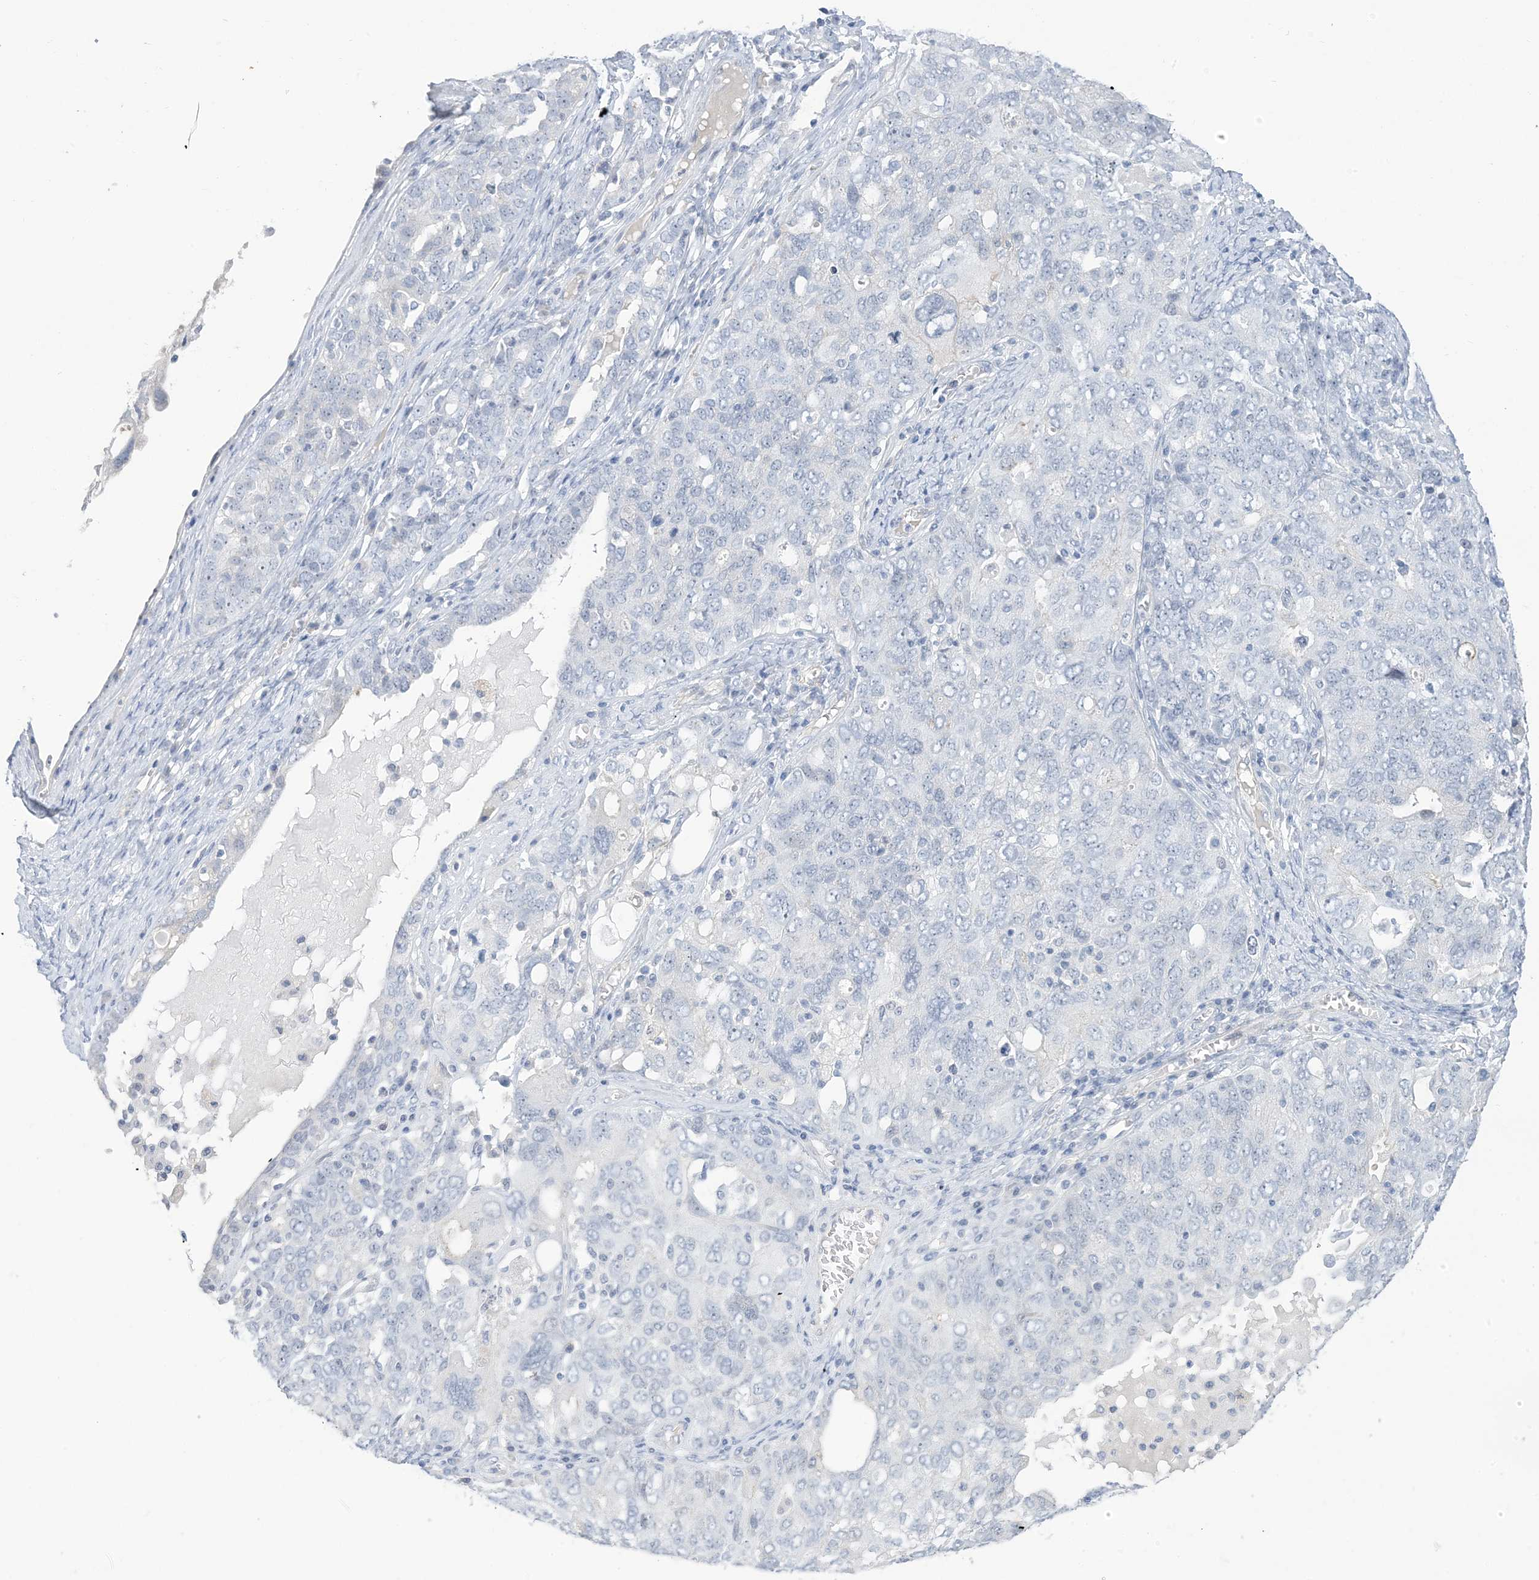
{"staining": {"intensity": "negative", "quantity": "none", "location": "none"}, "tissue": "ovarian cancer", "cell_type": "Tumor cells", "image_type": "cancer", "snomed": [{"axis": "morphology", "description": "Carcinoma, endometroid"}, {"axis": "topography", "description": "Ovary"}], "caption": "Immunohistochemistry of endometroid carcinoma (ovarian) exhibits no positivity in tumor cells.", "gene": "IL36B", "patient": {"sex": "female", "age": 62}}